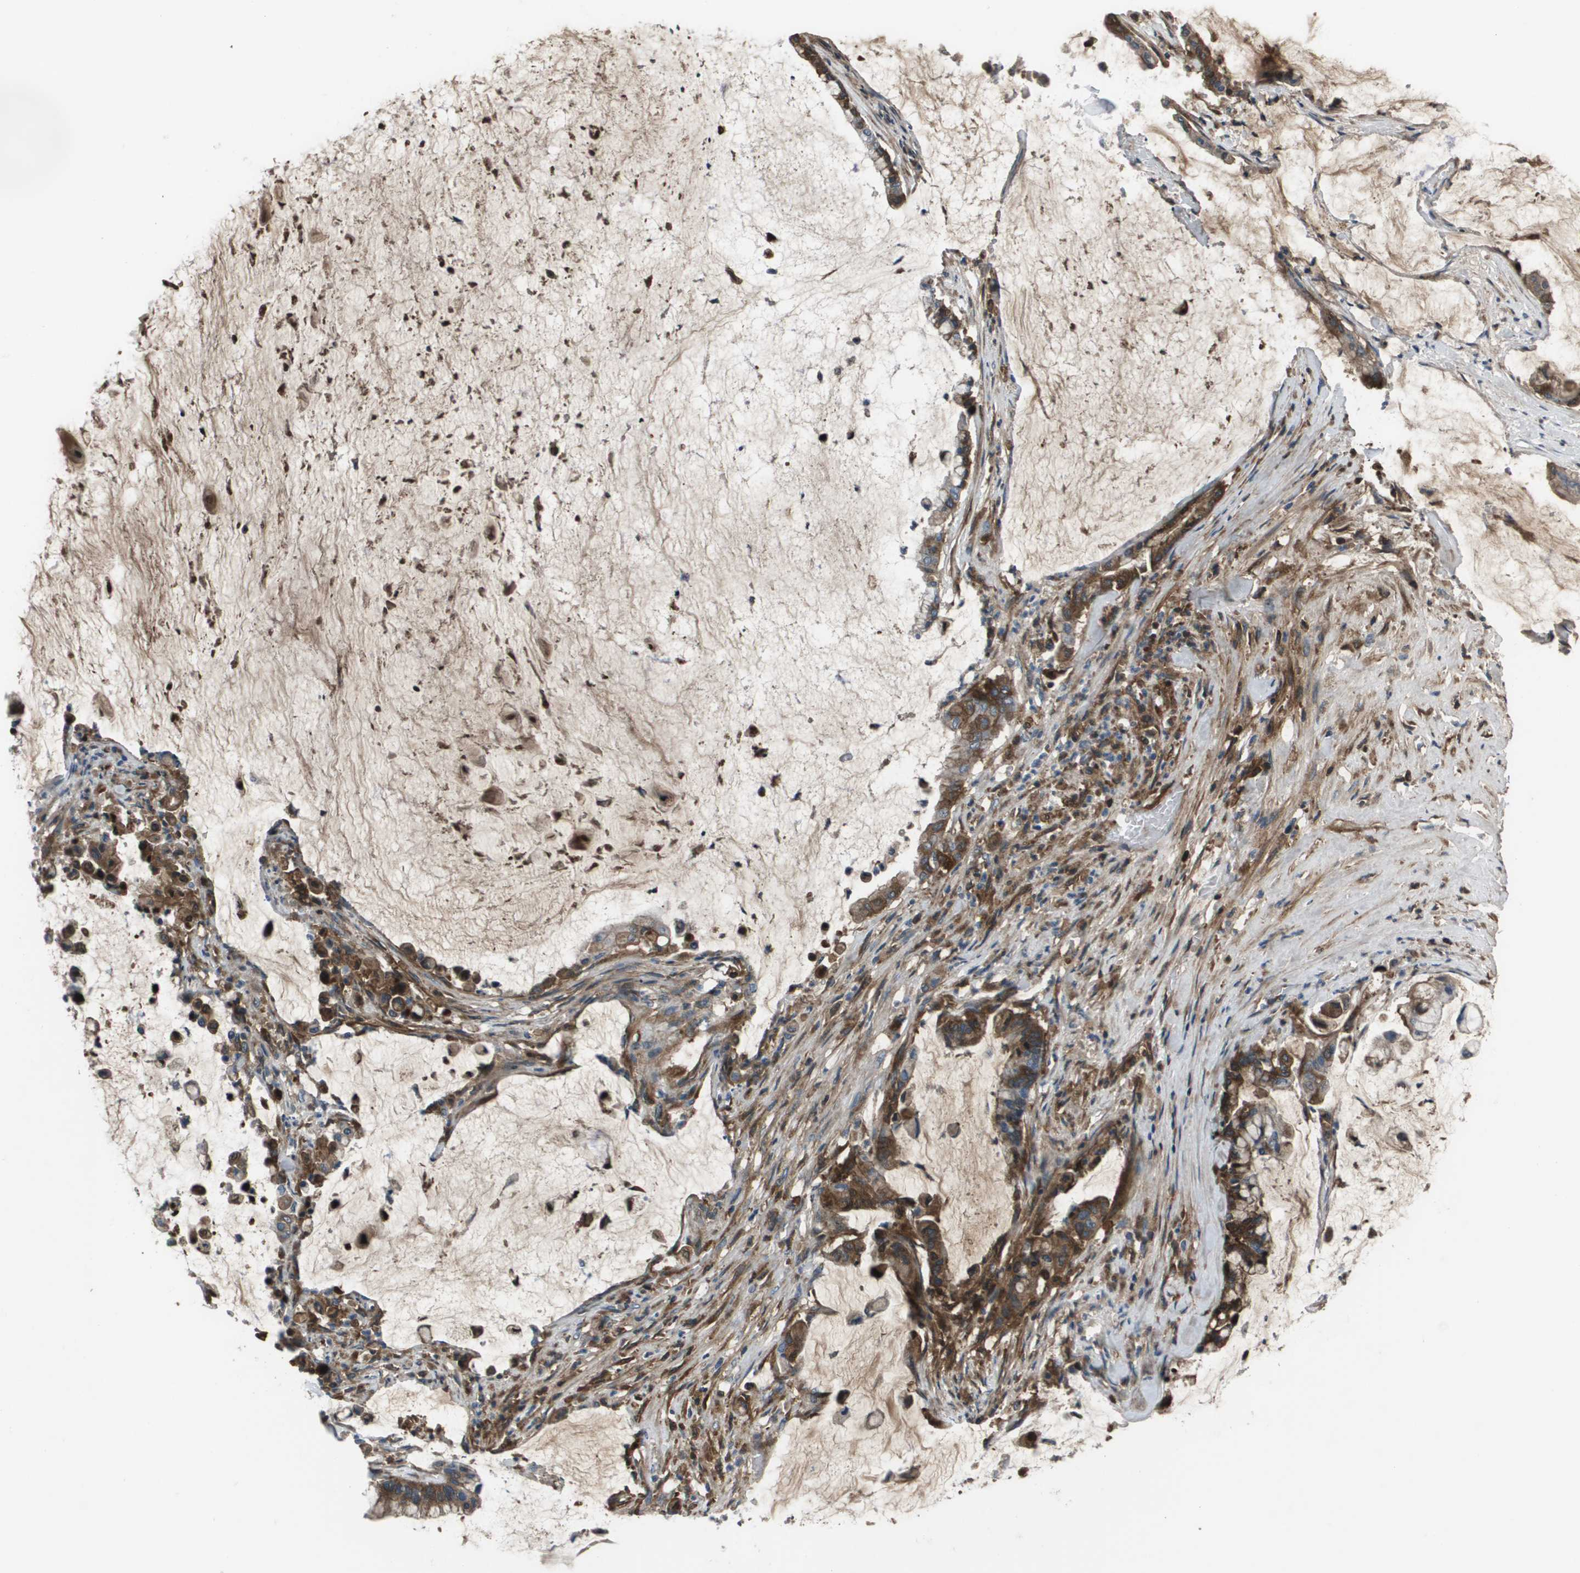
{"staining": {"intensity": "strong", "quantity": "25%-75%", "location": "cytoplasmic/membranous"}, "tissue": "pancreatic cancer", "cell_type": "Tumor cells", "image_type": "cancer", "snomed": [{"axis": "morphology", "description": "Adenocarcinoma, NOS"}, {"axis": "topography", "description": "Pancreas"}], "caption": "The micrograph exhibits immunohistochemical staining of pancreatic cancer (adenocarcinoma). There is strong cytoplasmic/membranous positivity is present in about 25%-75% of tumor cells. The staining was performed using DAB, with brown indicating positive protein expression. Nuclei are stained blue with hematoxylin.", "gene": "PCOLCE", "patient": {"sex": "male", "age": 41}}